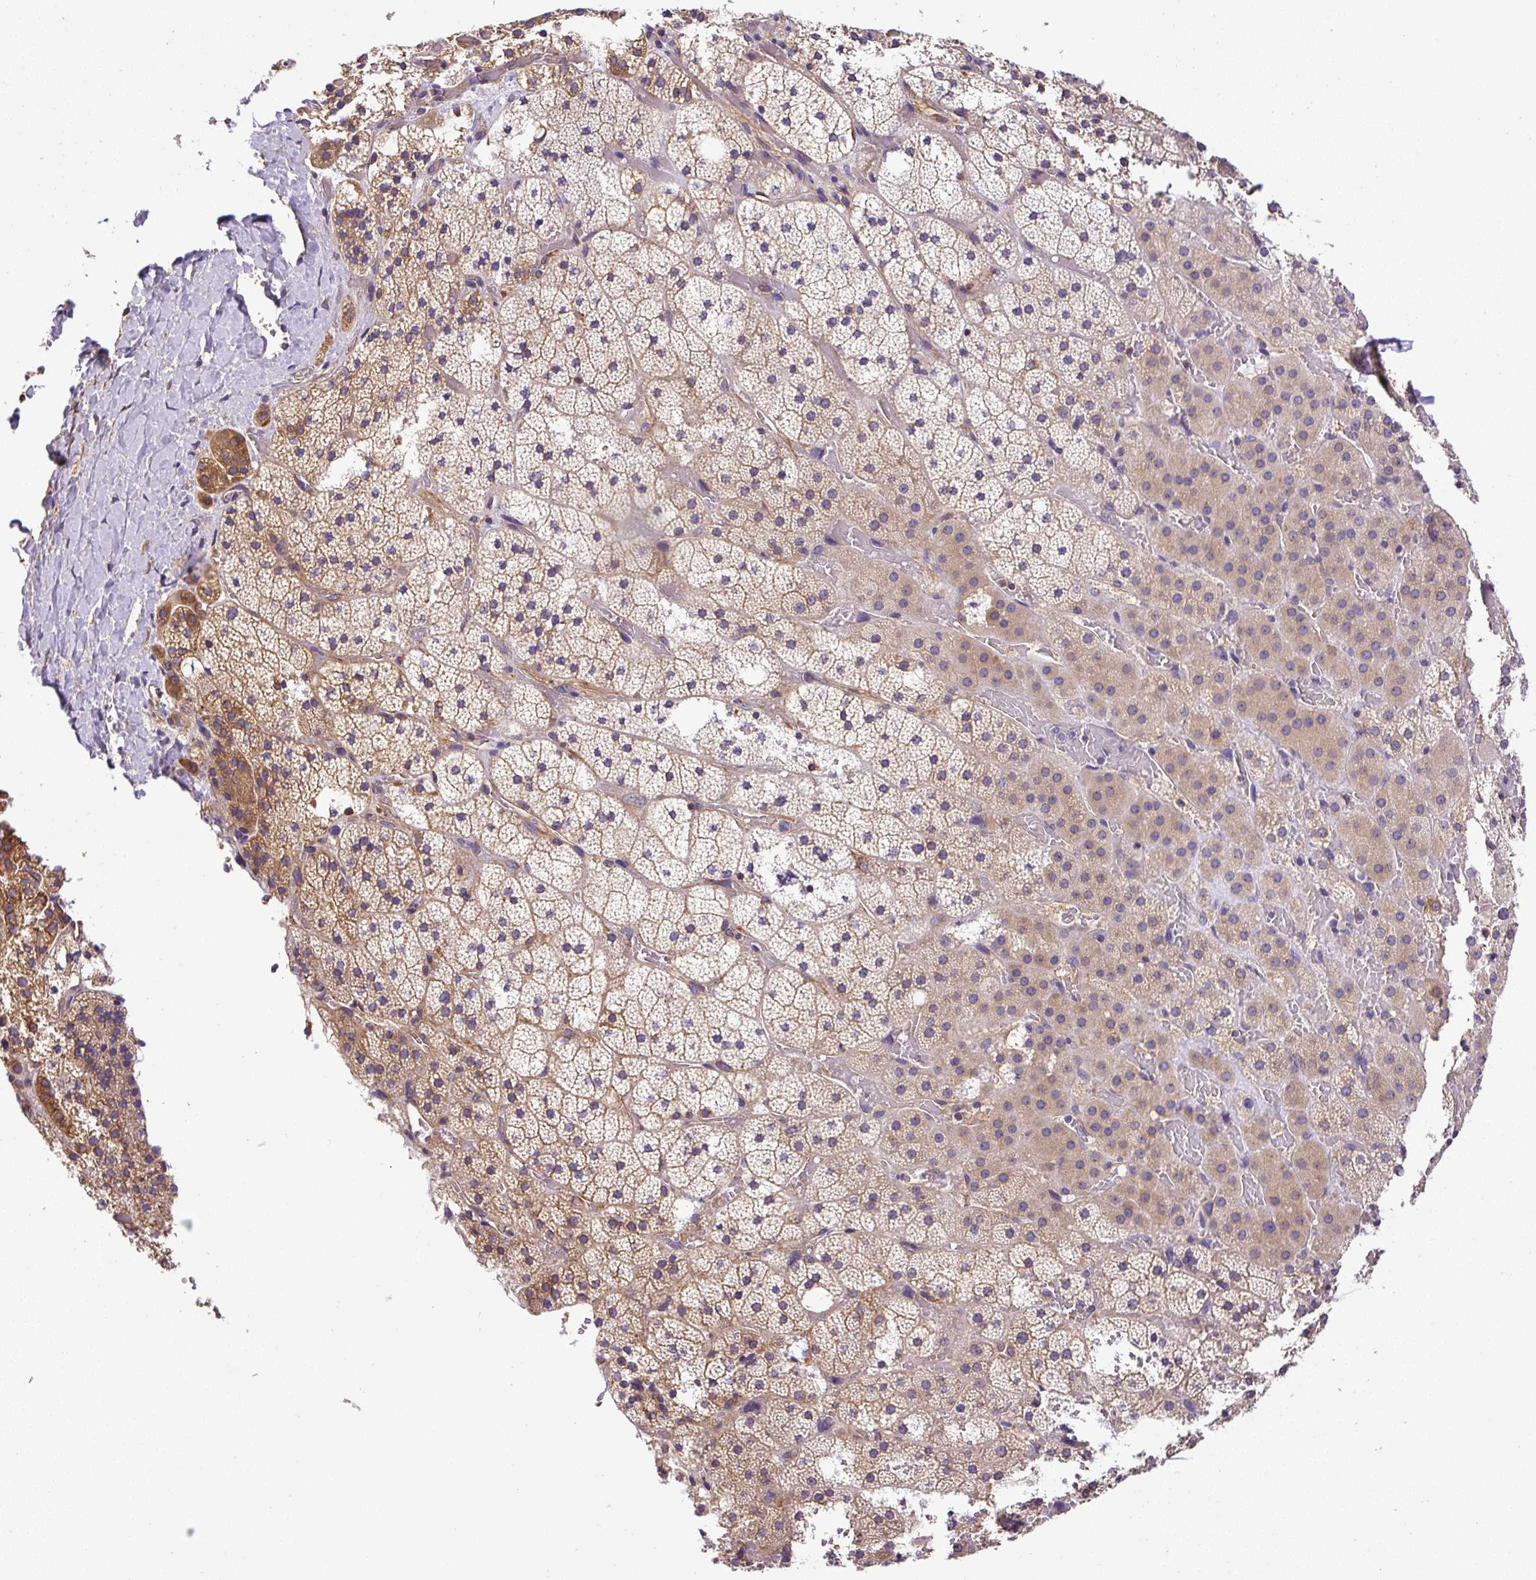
{"staining": {"intensity": "moderate", "quantity": ">75%", "location": "cytoplasmic/membranous"}, "tissue": "adrenal gland", "cell_type": "Glandular cells", "image_type": "normal", "snomed": [{"axis": "morphology", "description": "Normal tissue, NOS"}, {"axis": "topography", "description": "Adrenal gland"}], "caption": "This is an image of IHC staining of unremarkable adrenal gland, which shows moderate expression in the cytoplasmic/membranous of glandular cells.", "gene": "DCTN1", "patient": {"sex": "male", "age": 53}}